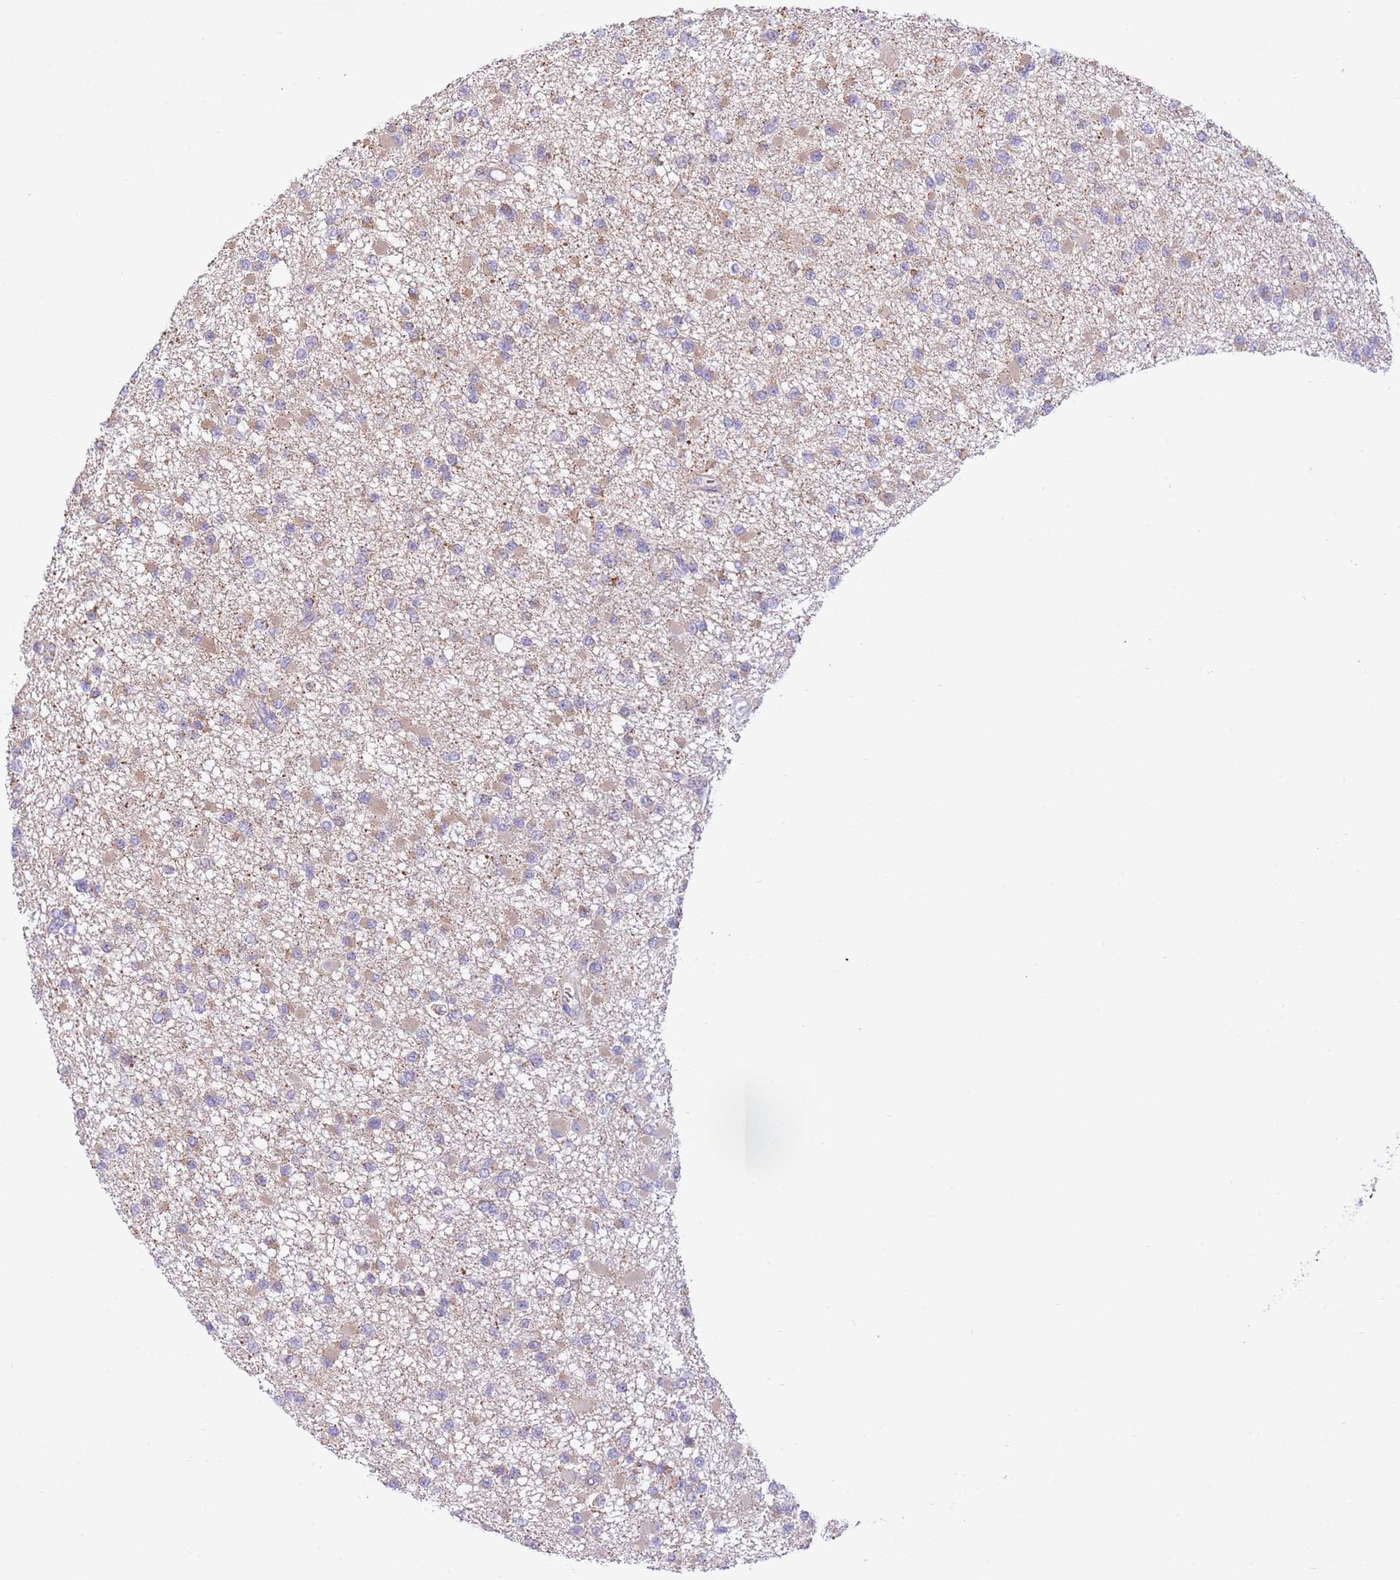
{"staining": {"intensity": "weak", "quantity": "25%-75%", "location": "cytoplasmic/membranous"}, "tissue": "glioma", "cell_type": "Tumor cells", "image_type": "cancer", "snomed": [{"axis": "morphology", "description": "Glioma, malignant, Low grade"}, {"axis": "topography", "description": "Brain"}], "caption": "Immunohistochemical staining of human malignant low-grade glioma demonstrates low levels of weak cytoplasmic/membranous protein staining in approximately 25%-75% of tumor cells.", "gene": "PGM1", "patient": {"sex": "female", "age": 22}}